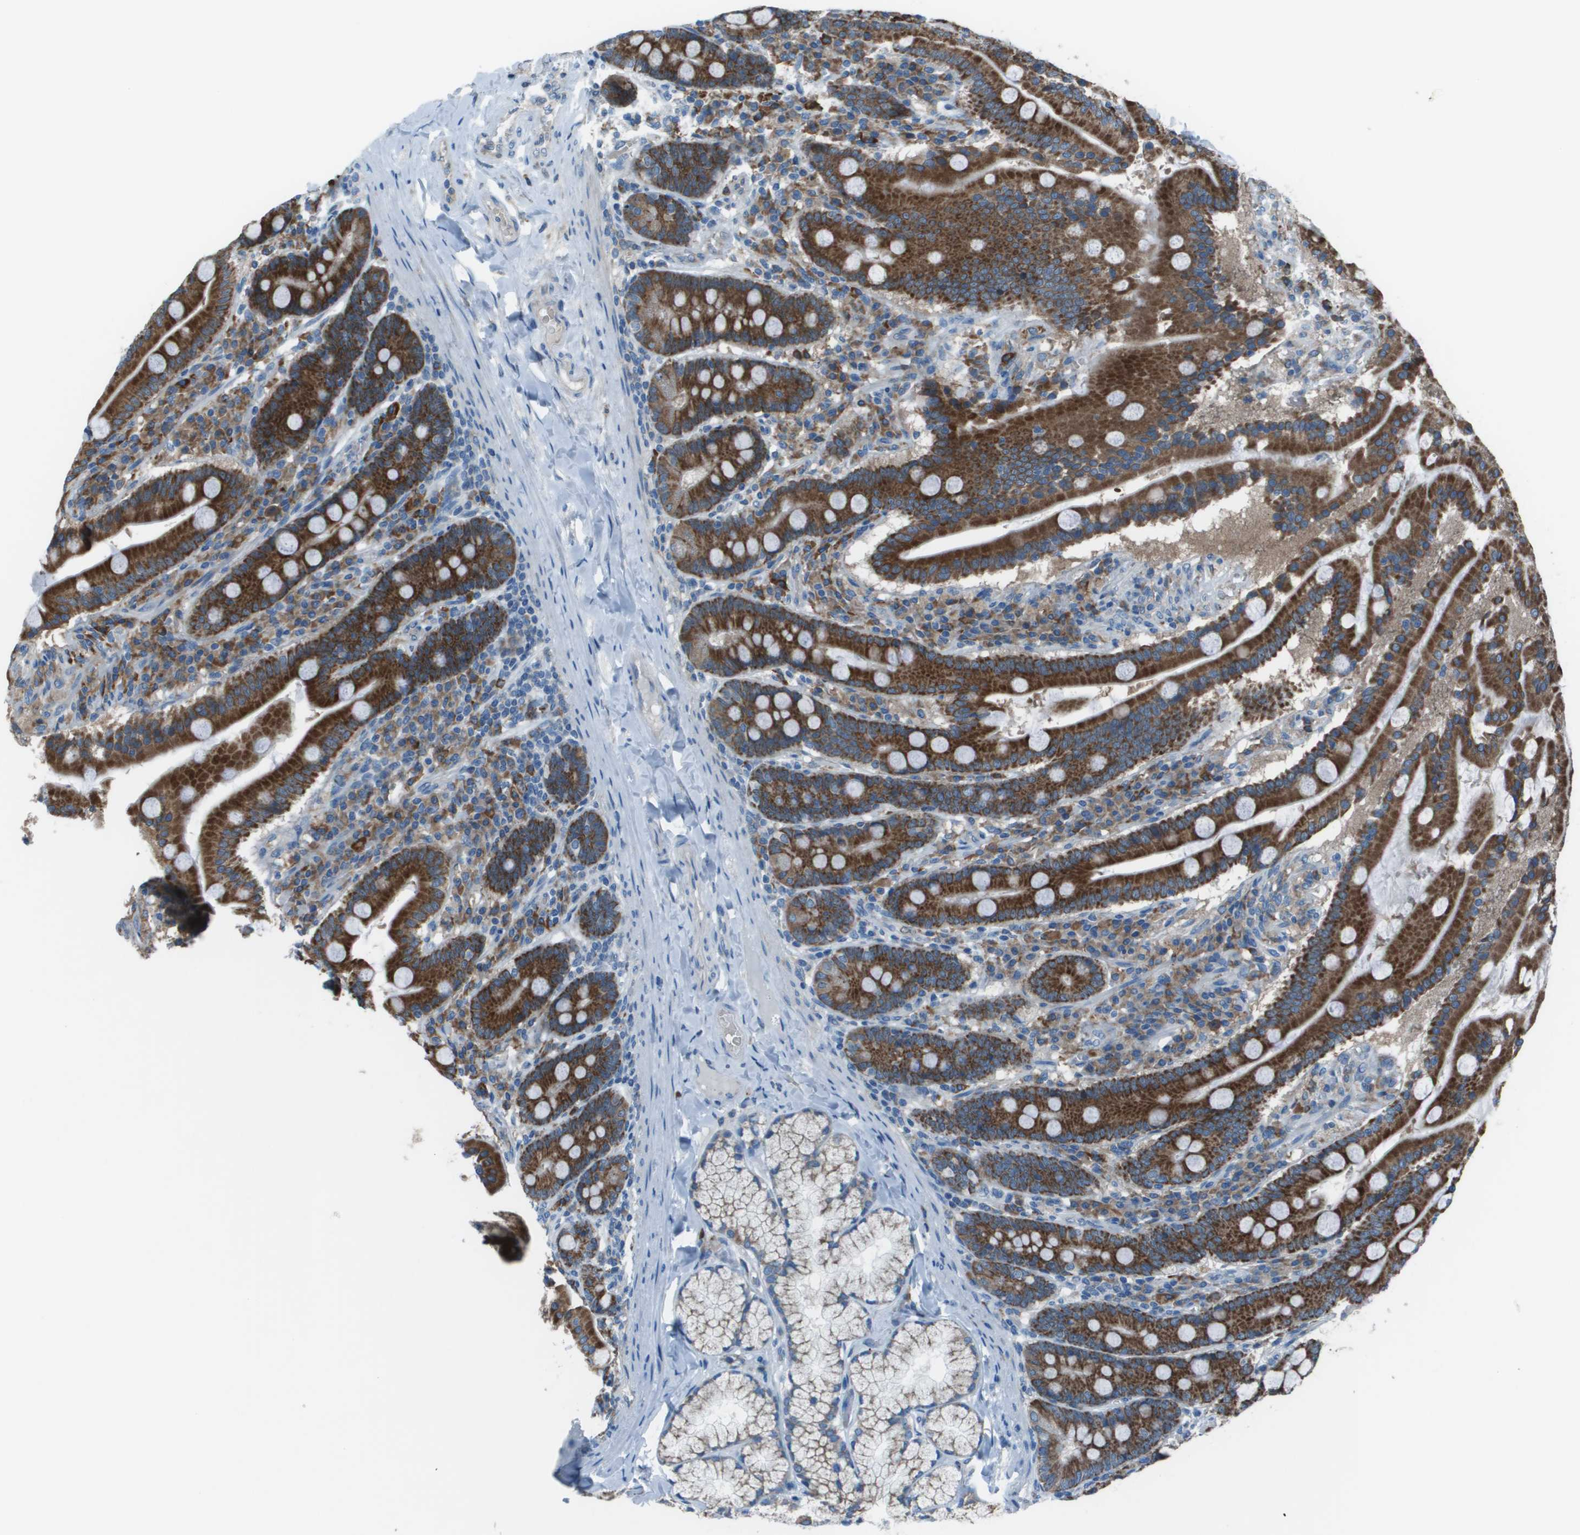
{"staining": {"intensity": "strong", "quantity": ">75%", "location": "cytoplasmic/membranous"}, "tissue": "duodenum", "cell_type": "Glandular cells", "image_type": "normal", "snomed": [{"axis": "morphology", "description": "Normal tissue, NOS"}, {"axis": "topography", "description": "Duodenum"}], "caption": "Immunohistochemistry (IHC) staining of unremarkable duodenum, which displays high levels of strong cytoplasmic/membranous expression in approximately >75% of glandular cells indicating strong cytoplasmic/membranous protein positivity. The staining was performed using DAB (3,3'-diaminobenzidine) (brown) for protein detection and nuclei were counterstained in hematoxylin (blue).", "gene": "UTS2", "patient": {"sex": "male", "age": 50}}